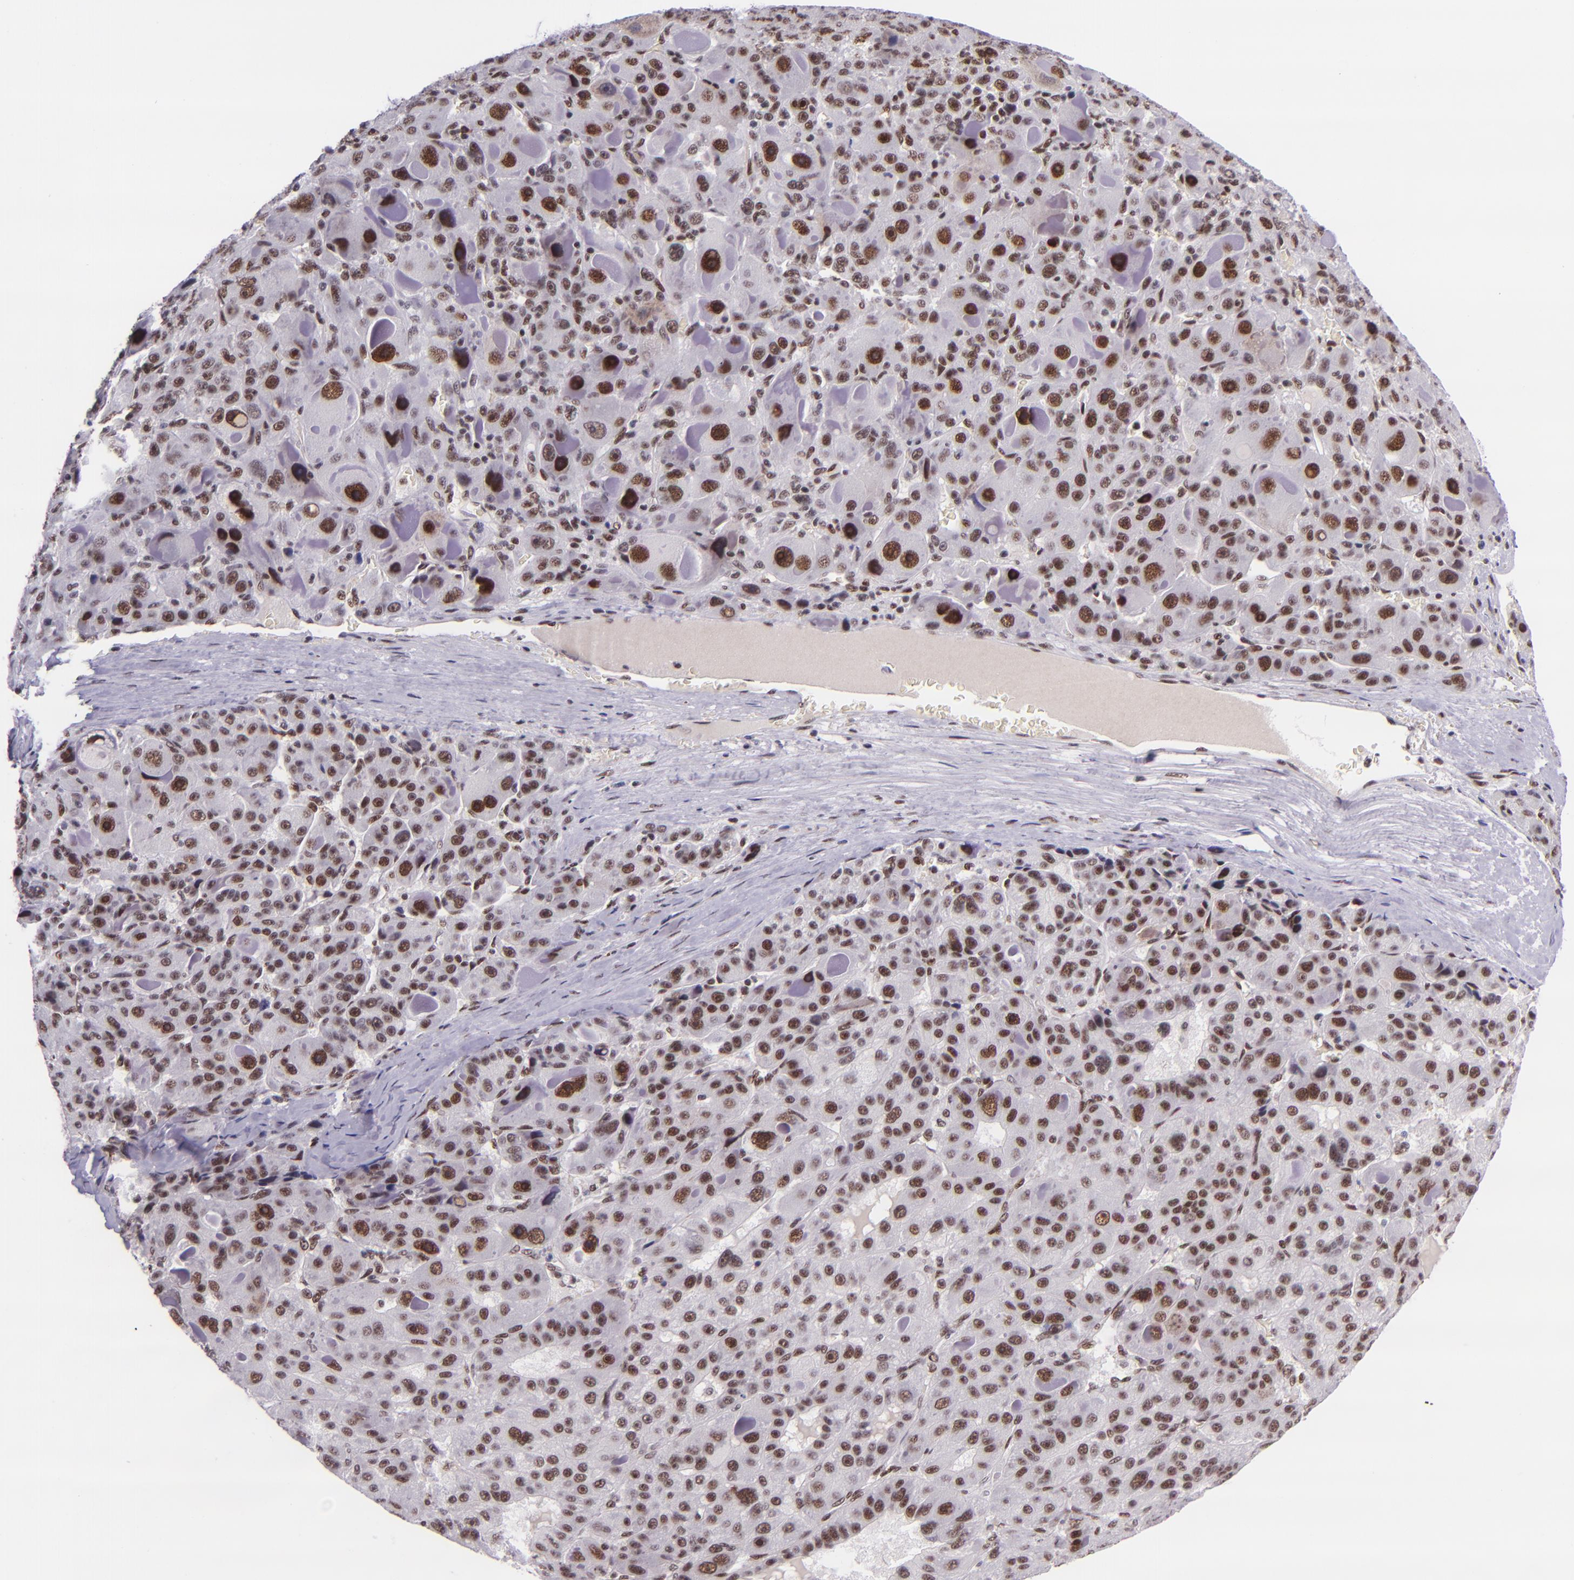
{"staining": {"intensity": "moderate", "quantity": "25%-75%", "location": "nuclear"}, "tissue": "liver cancer", "cell_type": "Tumor cells", "image_type": "cancer", "snomed": [{"axis": "morphology", "description": "Carcinoma, Hepatocellular, NOS"}, {"axis": "topography", "description": "Liver"}], "caption": "Immunohistochemical staining of human liver cancer (hepatocellular carcinoma) reveals moderate nuclear protein staining in about 25%-75% of tumor cells. (brown staining indicates protein expression, while blue staining denotes nuclei).", "gene": "GPKOW", "patient": {"sex": "male", "age": 76}}